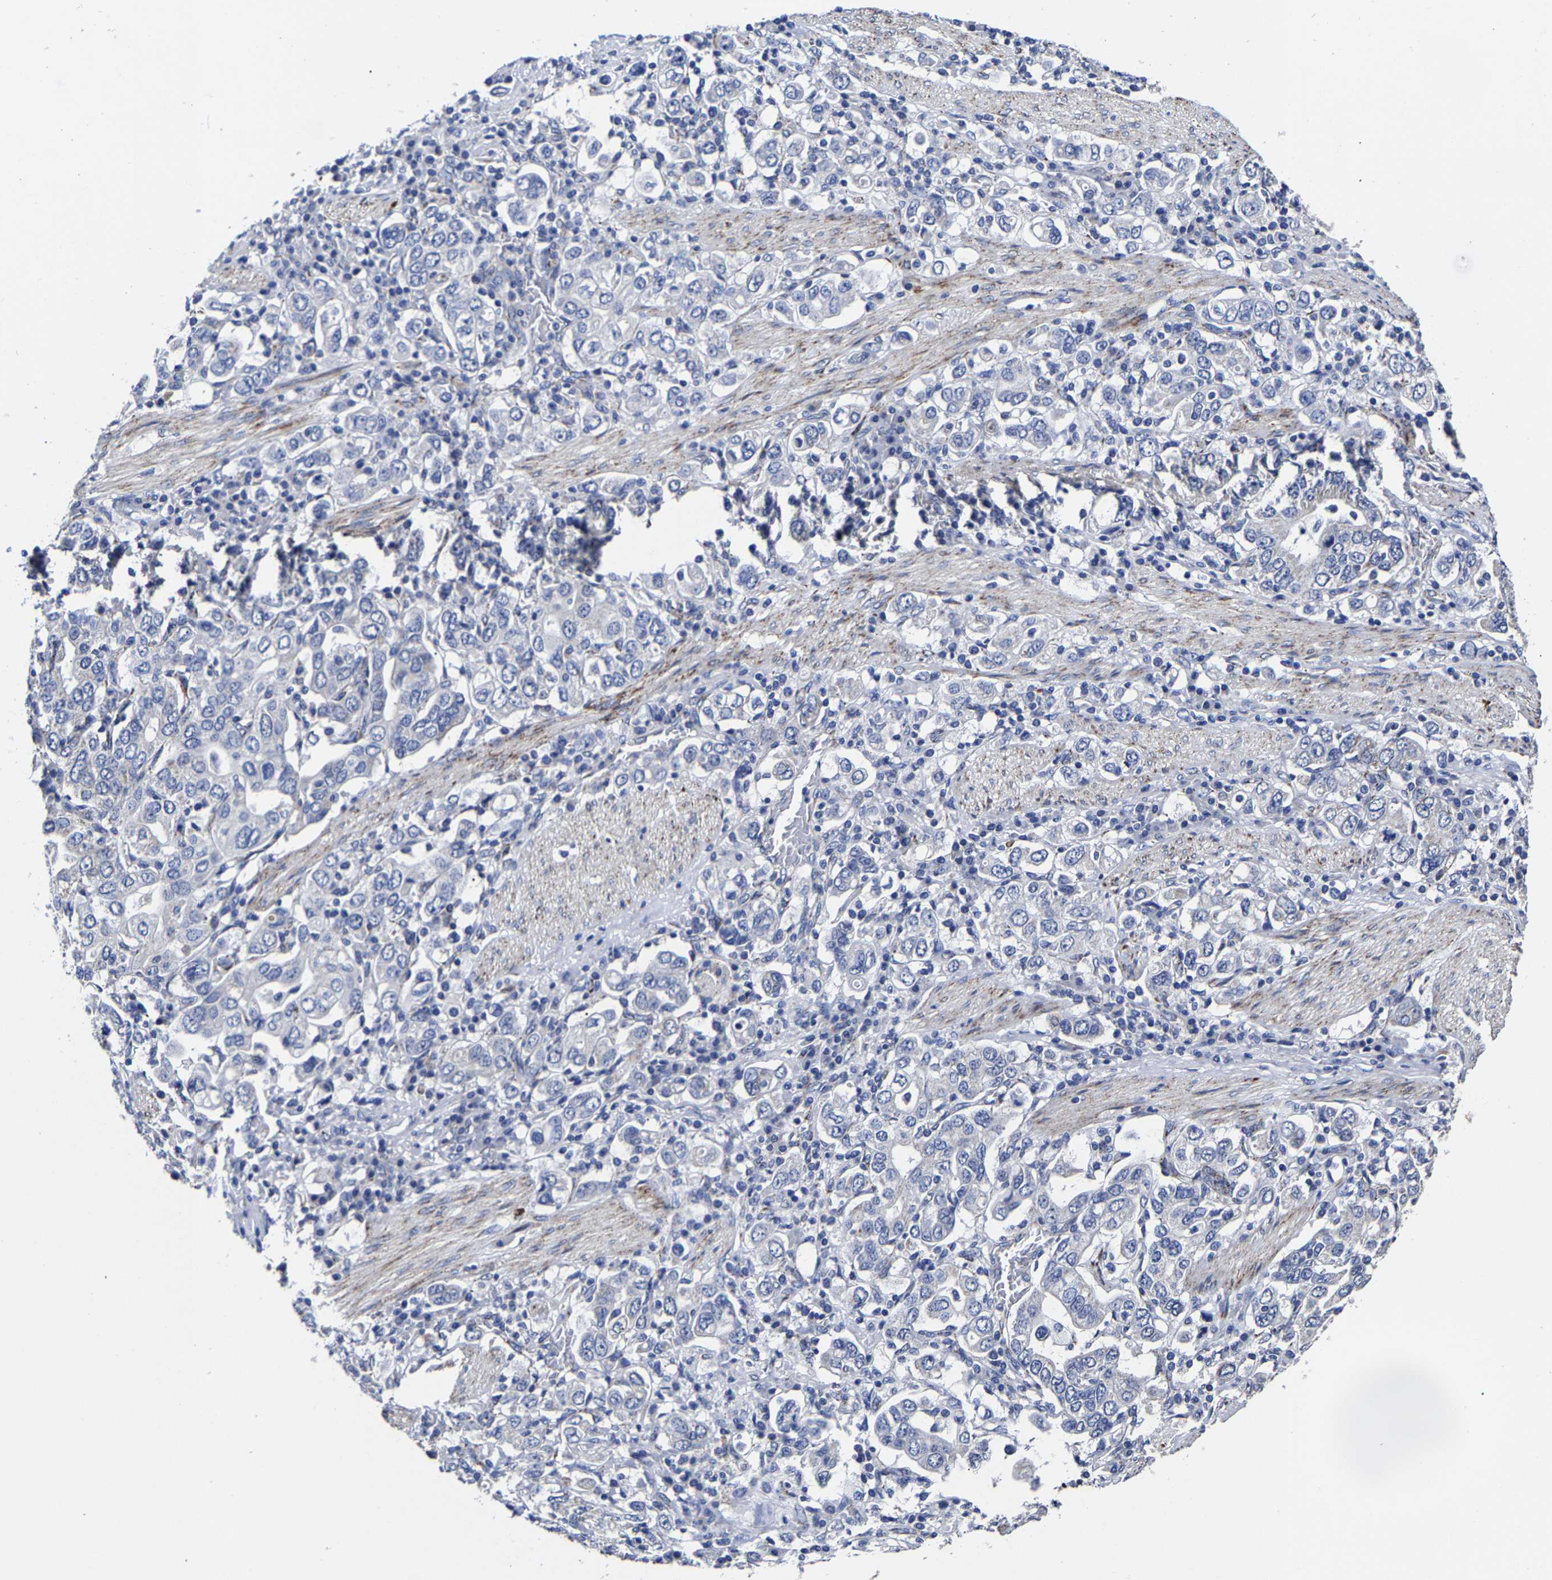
{"staining": {"intensity": "negative", "quantity": "none", "location": "none"}, "tissue": "stomach cancer", "cell_type": "Tumor cells", "image_type": "cancer", "snomed": [{"axis": "morphology", "description": "Adenocarcinoma, NOS"}, {"axis": "topography", "description": "Stomach, upper"}], "caption": "High power microscopy photomicrograph of an IHC micrograph of stomach adenocarcinoma, revealing no significant expression in tumor cells.", "gene": "AASS", "patient": {"sex": "male", "age": 62}}